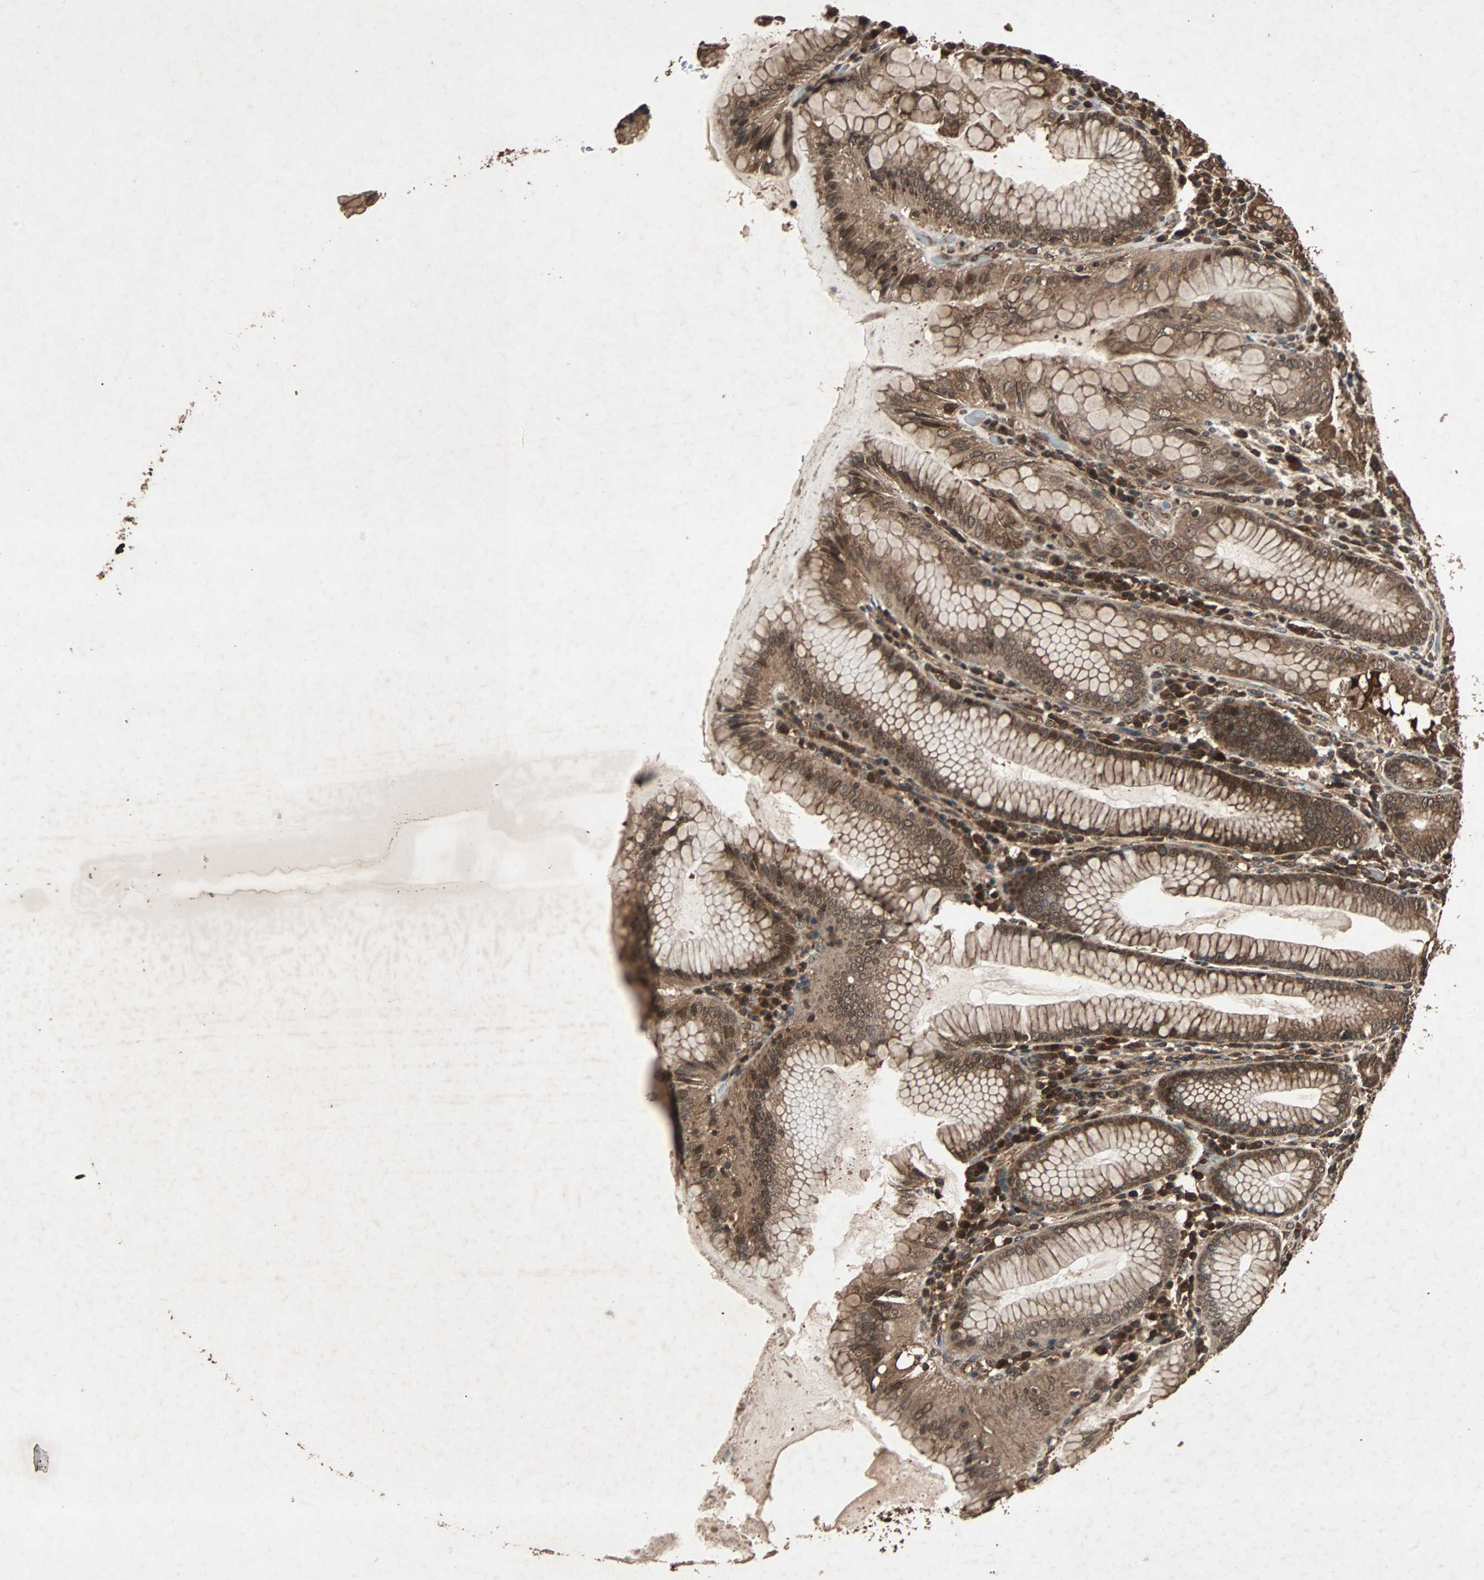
{"staining": {"intensity": "strong", "quantity": ">75%", "location": "cytoplasmic/membranous"}, "tissue": "stomach", "cell_type": "Glandular cells", "image_type": "normal", "snomed": [{"axis": "morphology", "description": "Normal tissue, NOS"}, {"axis": "topography", "description": "Stomach, lower"}], "caption": "Benign stomach reveals strong cytoplasmic/membranous positivity in about >75% of glandular cells, visualized by immunohistochemistry.", "gene": "LAMTOR5", "patient": {"sex": "female", "age": 76}}